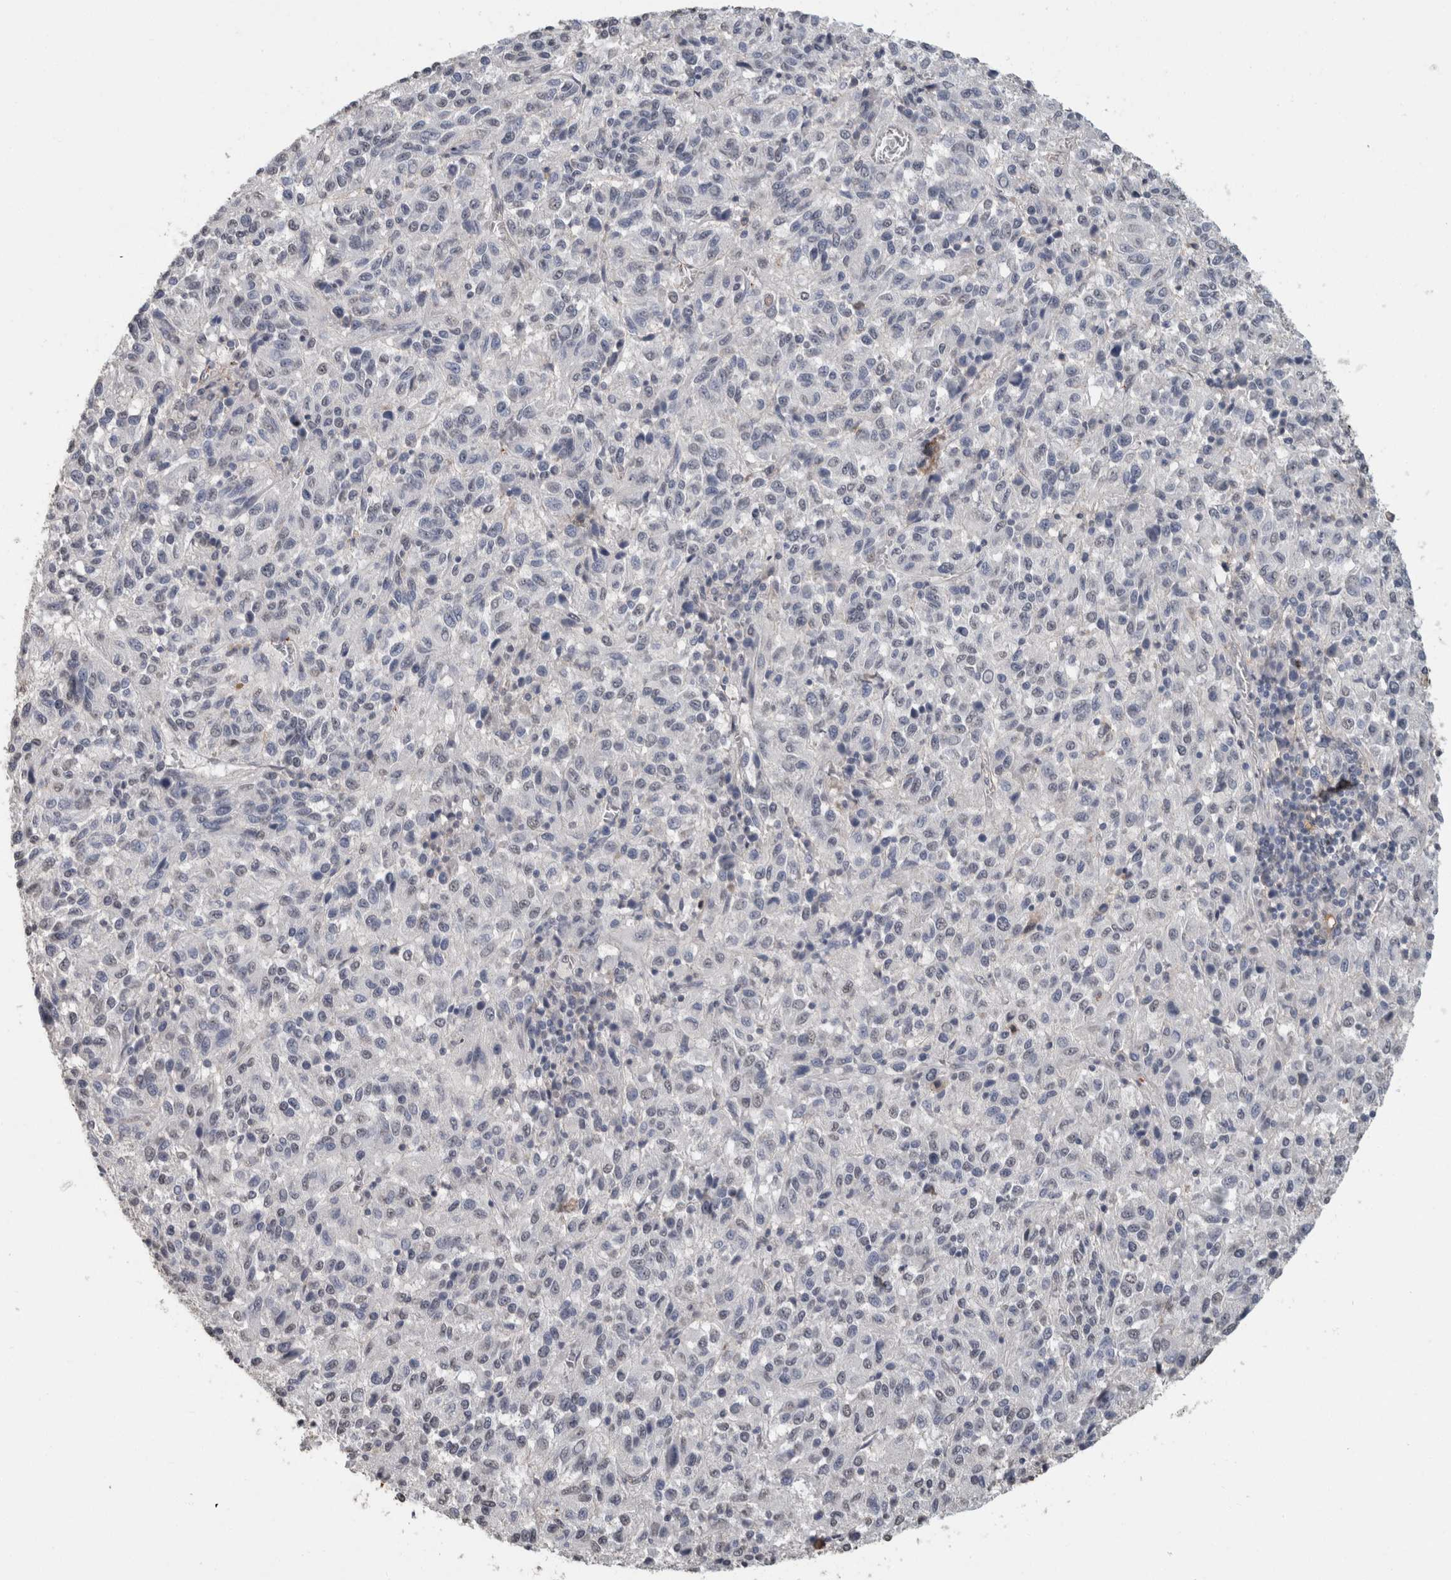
{"staining": {"intensity": "negative", "quantity": "none", "location": "none"}, "tissue": "melanoma", "cell_type": "Tumor cells", "image_type": "cancer", "snomed": [{"axis": "morphology", "description": "Malignant melanoma, Metastatic site"}, {"axis": "topography", "description": "Lung"}], "caption": "Protein analysis of malignant melanoma (metastatic site) demonstrates no significant positivity in tumor cells. (Brightfield microscopy of DAB (3,3'-diaminobenzidine) immunohistochemistry (IHC) at high magnification).", "gene": "LTBP1", "patient": {"sex": "male", "age": 64}}